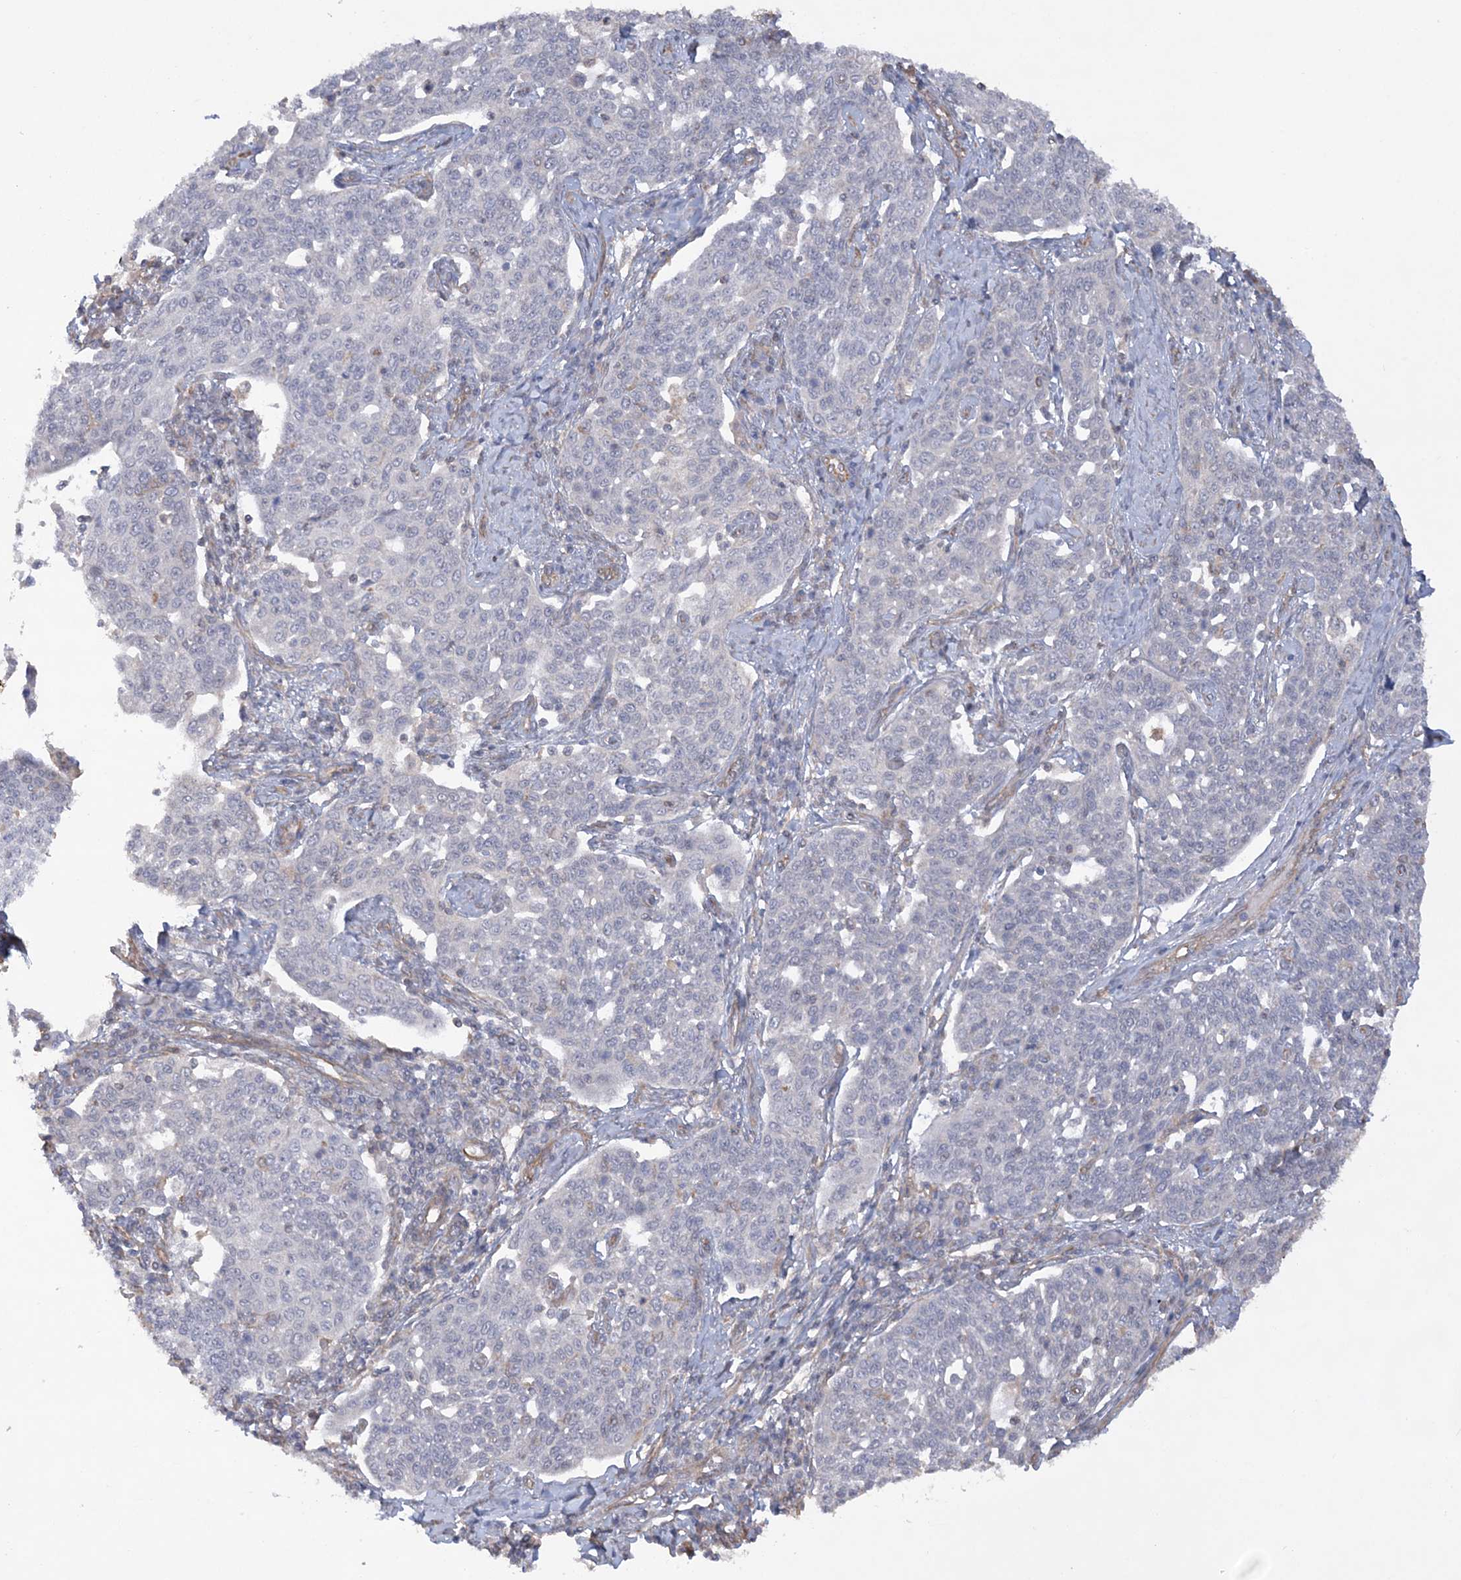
{"staining": {"intensity": "negative", "quantity": "none", "location": "none"}, "tissue": "cervical cancer", "cell_type": "Tumor cells", "image_type": "cancer", "snomed": [{"axis": "morphology", "description": "Squamous cell carcinoma, NOS"}, {"axis": "topography", "description": "Cervix"}], "caption": "A histopathology image of human cervical cancer is negative for staining in tumor cells.", "gene": "ZNF821", "patient": {"sex": "female", "age": 34}}